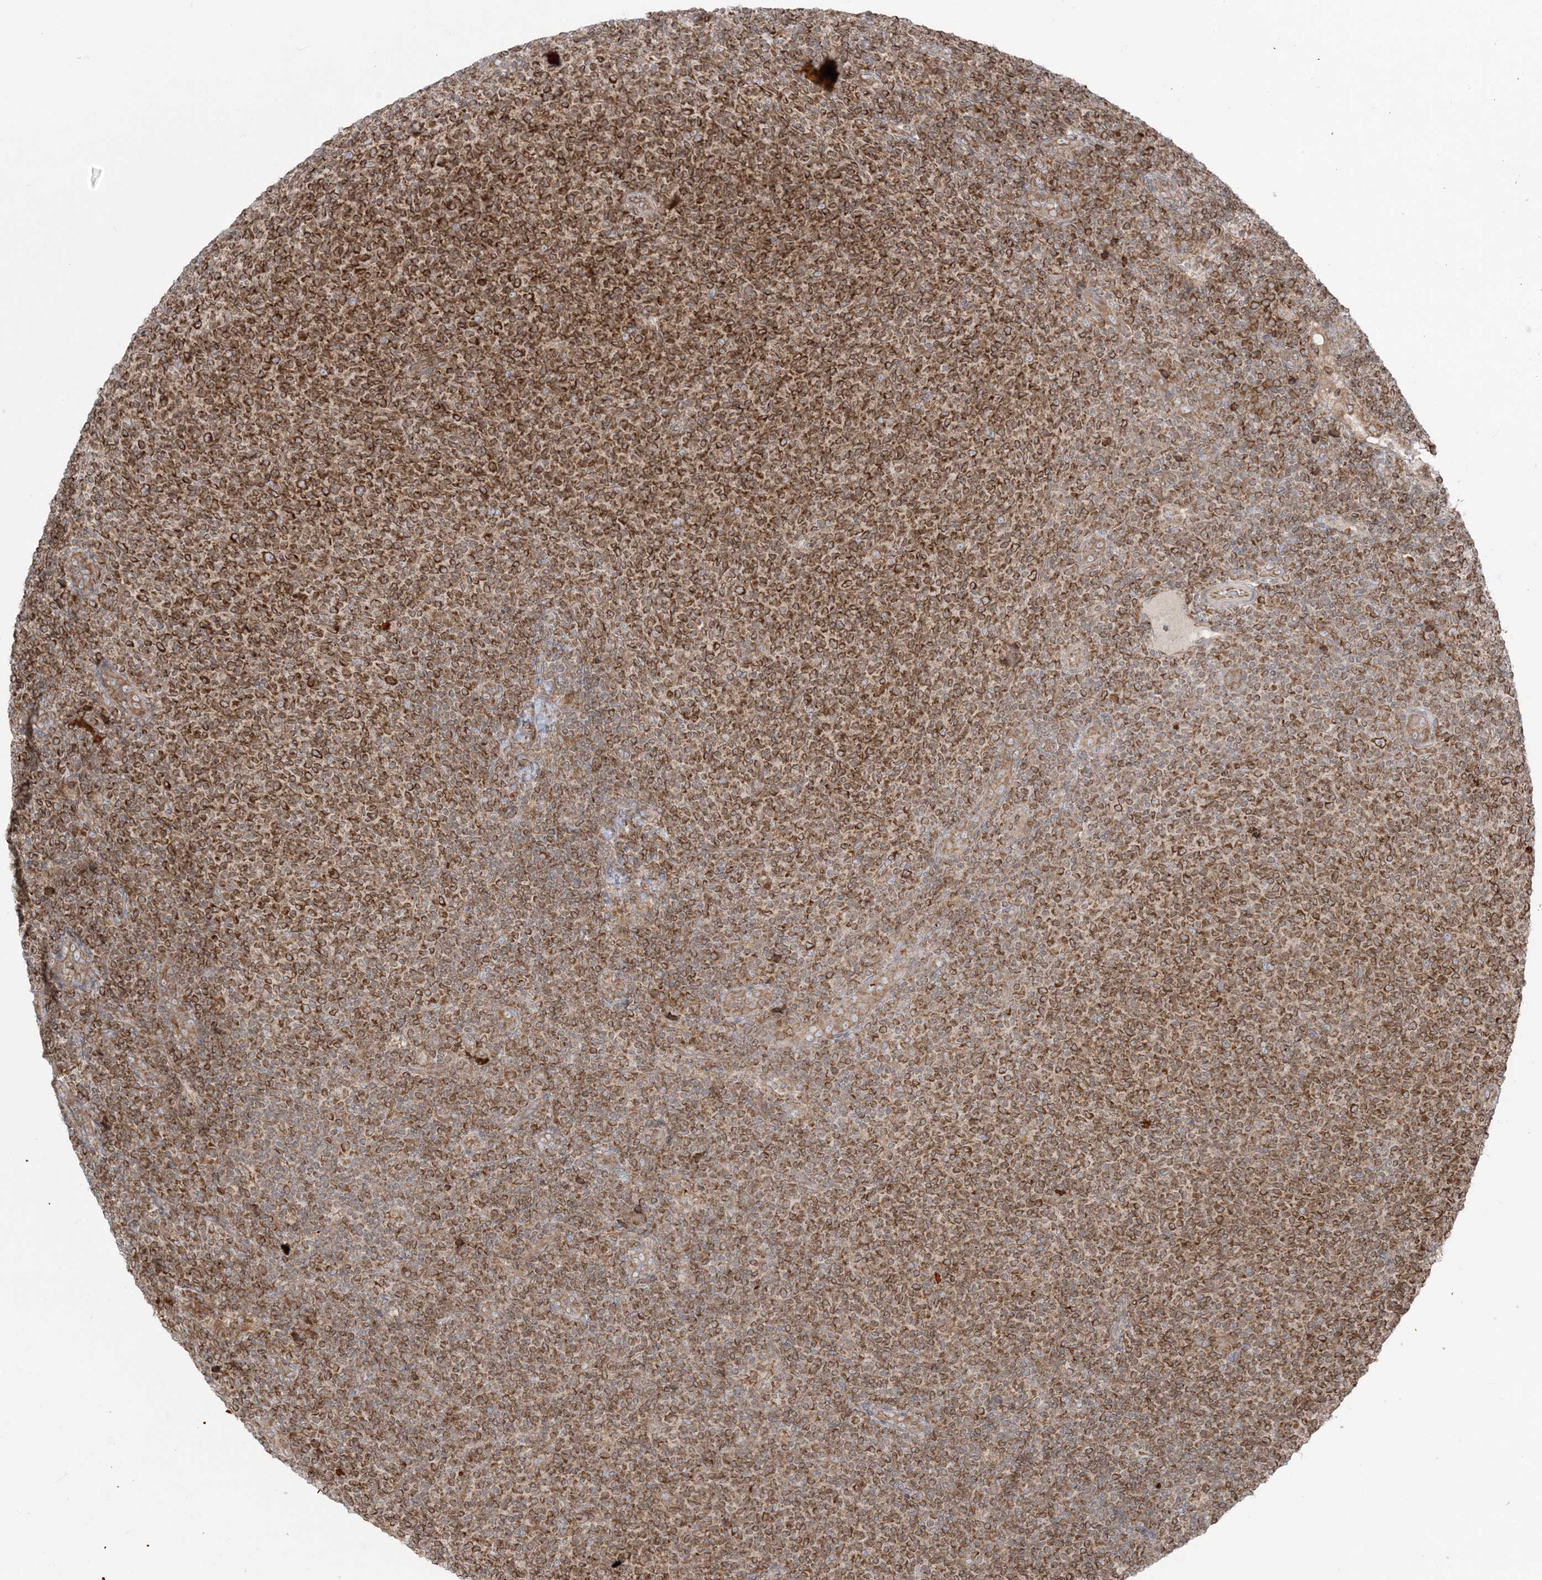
{"staining": {"intensity": "moderate", "quantity": ">75%", "location": "cytoplasmic/membranous"}, "tissue": "lymphoma", "cell_type": "Tumor cells", "image_type": "cancer", "snomed": [{"axis": "morphology", "description": "Malignant lymphoma, non-Hodgkin's type, Low grade"}, {"axis": "topography", "description": "Lymph node"}], "caption": "Immunohistochemistry (IHC) (DAB) staining of human low-grade malignant lymphoma, non-Hodgkin's type exhibits moderate cytoplasmic/membranous protein positivity in about >75% of tumor cells.", "gene": "UBXN4", "patient": {"sex": "male", "age": 66}}